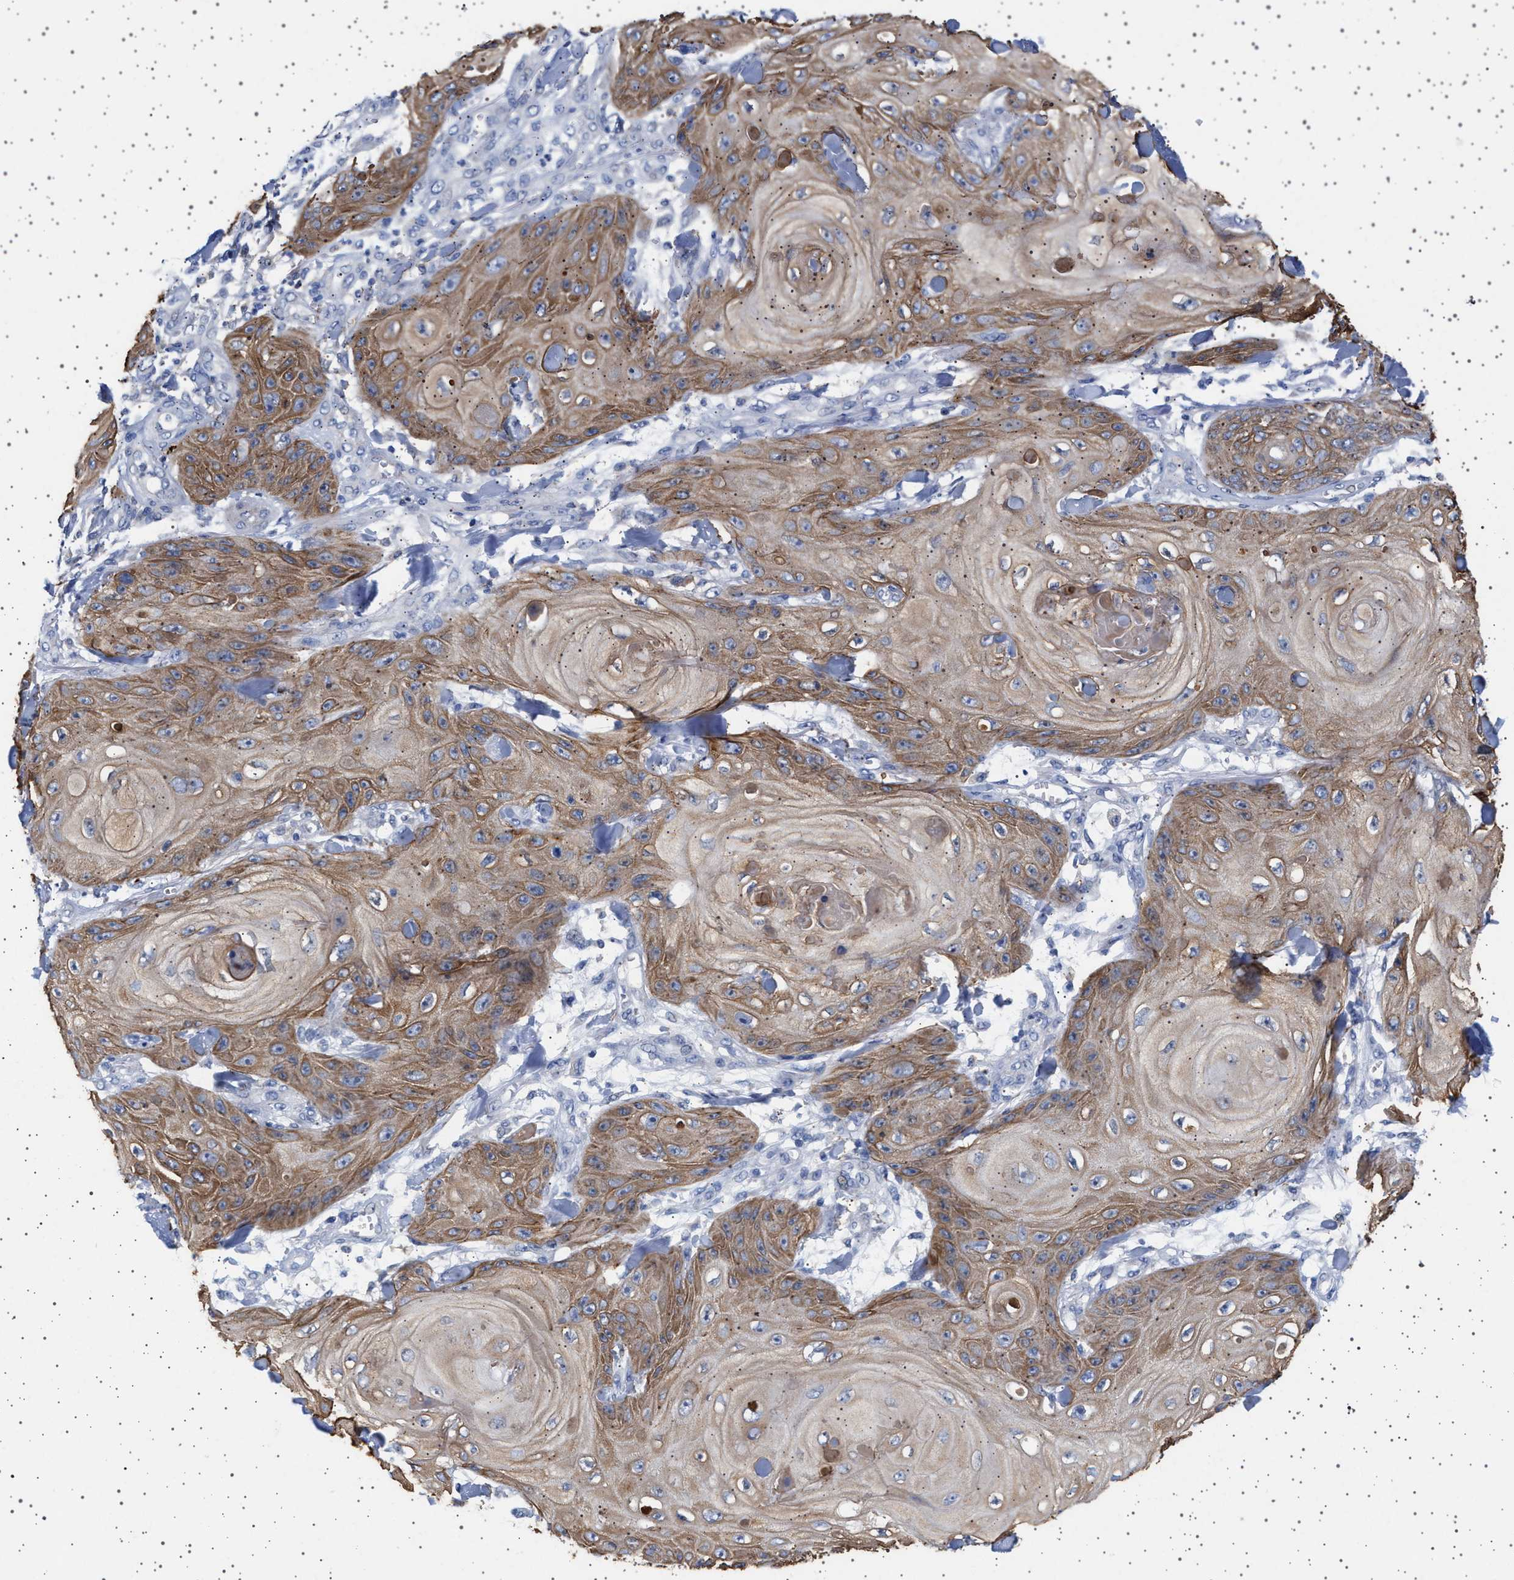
{"staining": {"intensity": "moderate", "quantity": ">75%", "location": "cytoplasmic/membranous"}, "tissue": "skin cancer", "cell_type": "Tumor cells", "image_type": "cancer", "snomed": [{"axis": "morphology", "description": "Squamous cell carcinoma, NOS"}, {"axis": "topography", "description": "Skin"}], "caption": "Immunohistochemistry (IHC) image of squamous cell carcinoma (skin) stained for a protein (brown), which reveals medium levels of moderate cytoplasmic/membranous expression in approximately >75% of tumor cells.", "gene": "TRMT10B", "patient": {"sex": "male", "age": 74}}